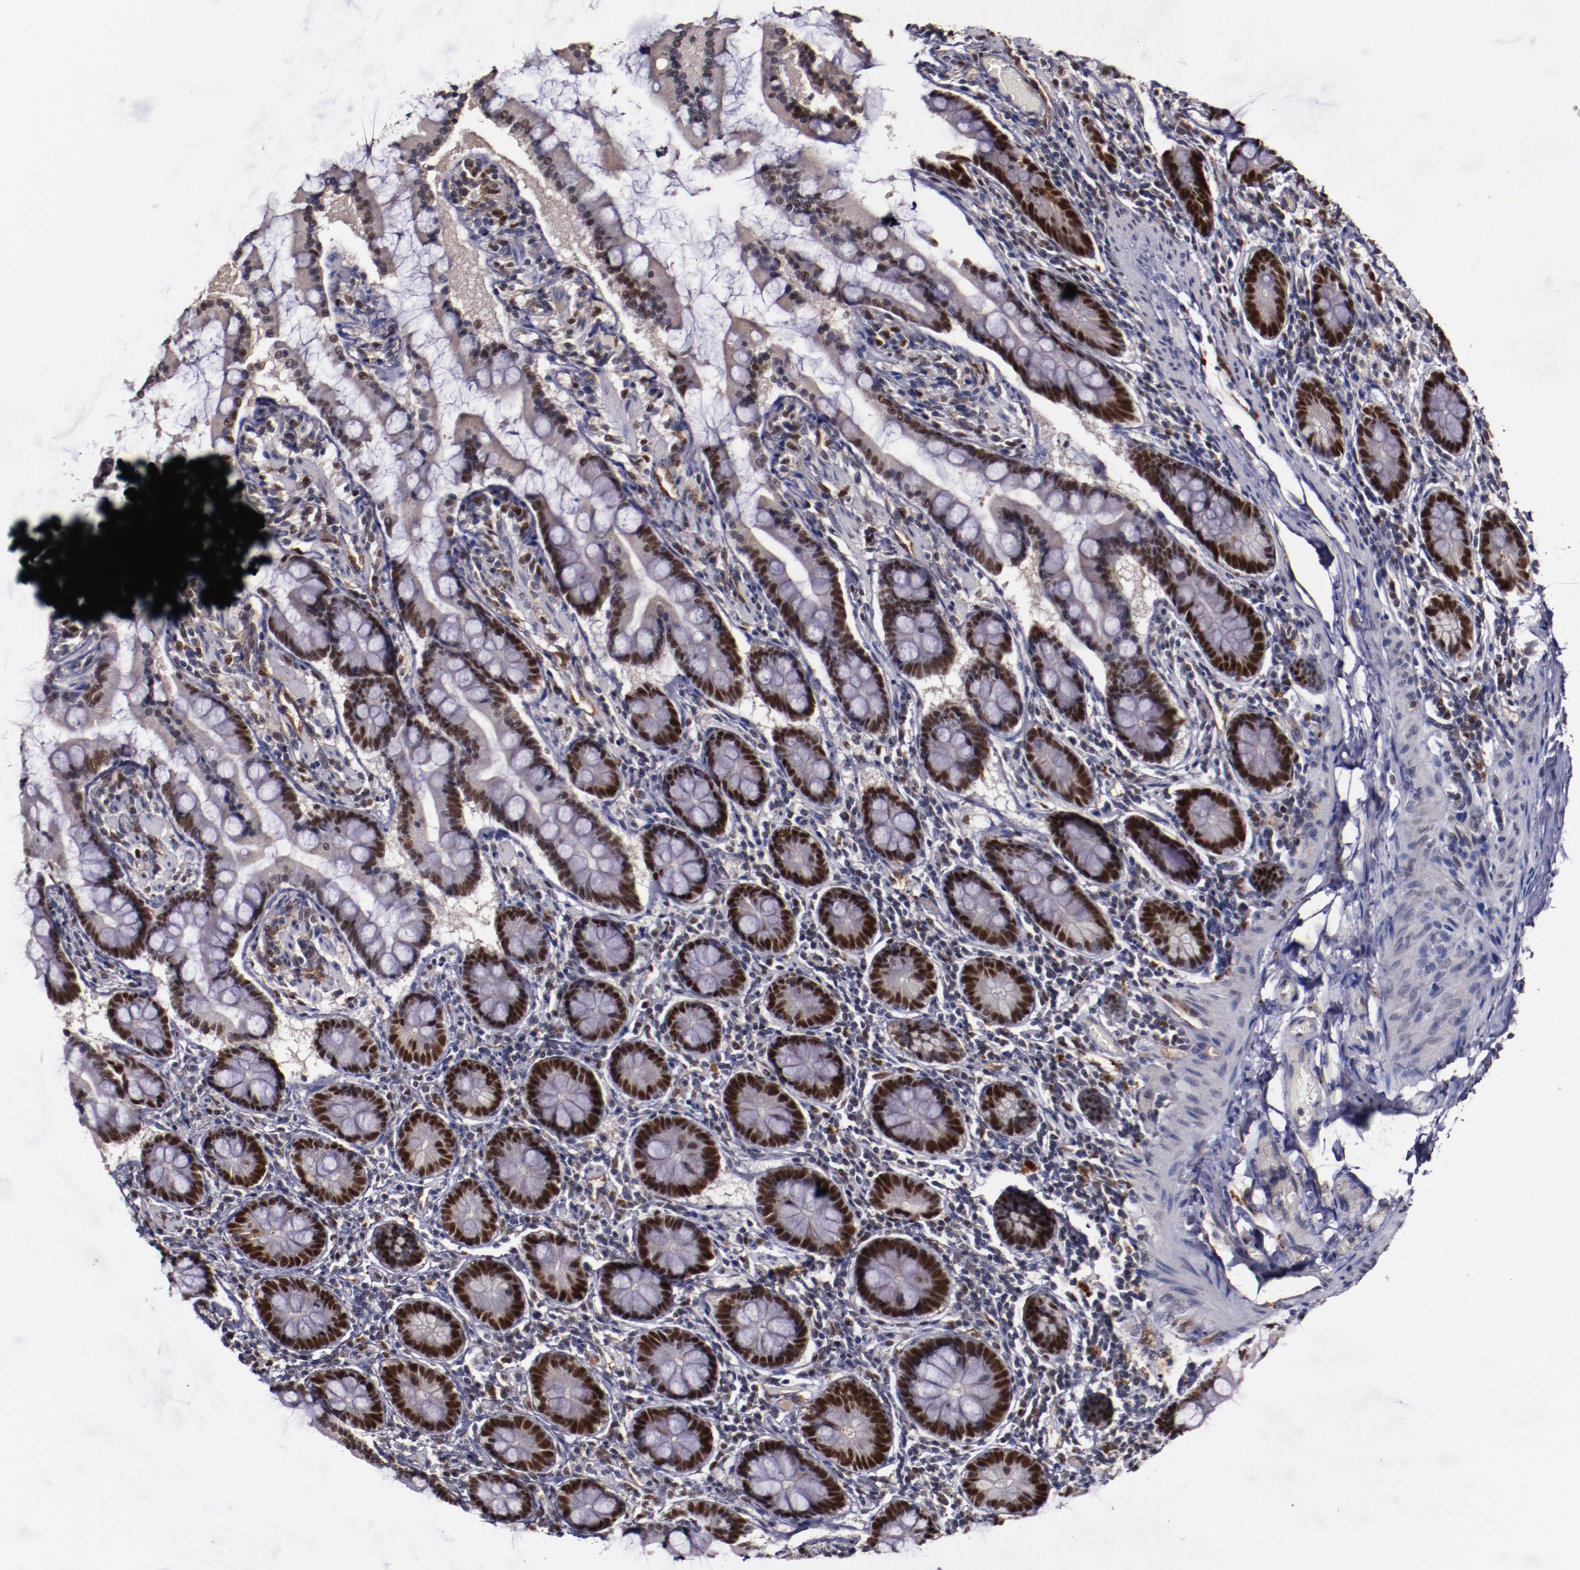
{"staining": {"intensity": "moderate", "quantity": ">75%", "location": "nuclear"}, "tissue": "small intestine", "cell_type": "Glandular cells", "image_type": "normal", "snomed": [{"axis": "morphology", "description": "Normal tissue, NOS"}, {"axis": "topography", "description": "Small intestine"}], "caption": "A histopathology image of small intestine stained for a protein demonstrates moderate nuclear brown staining in glandular cells.", "gene": "CHEK2", "patient": {"sex": "male", "age": 41}}